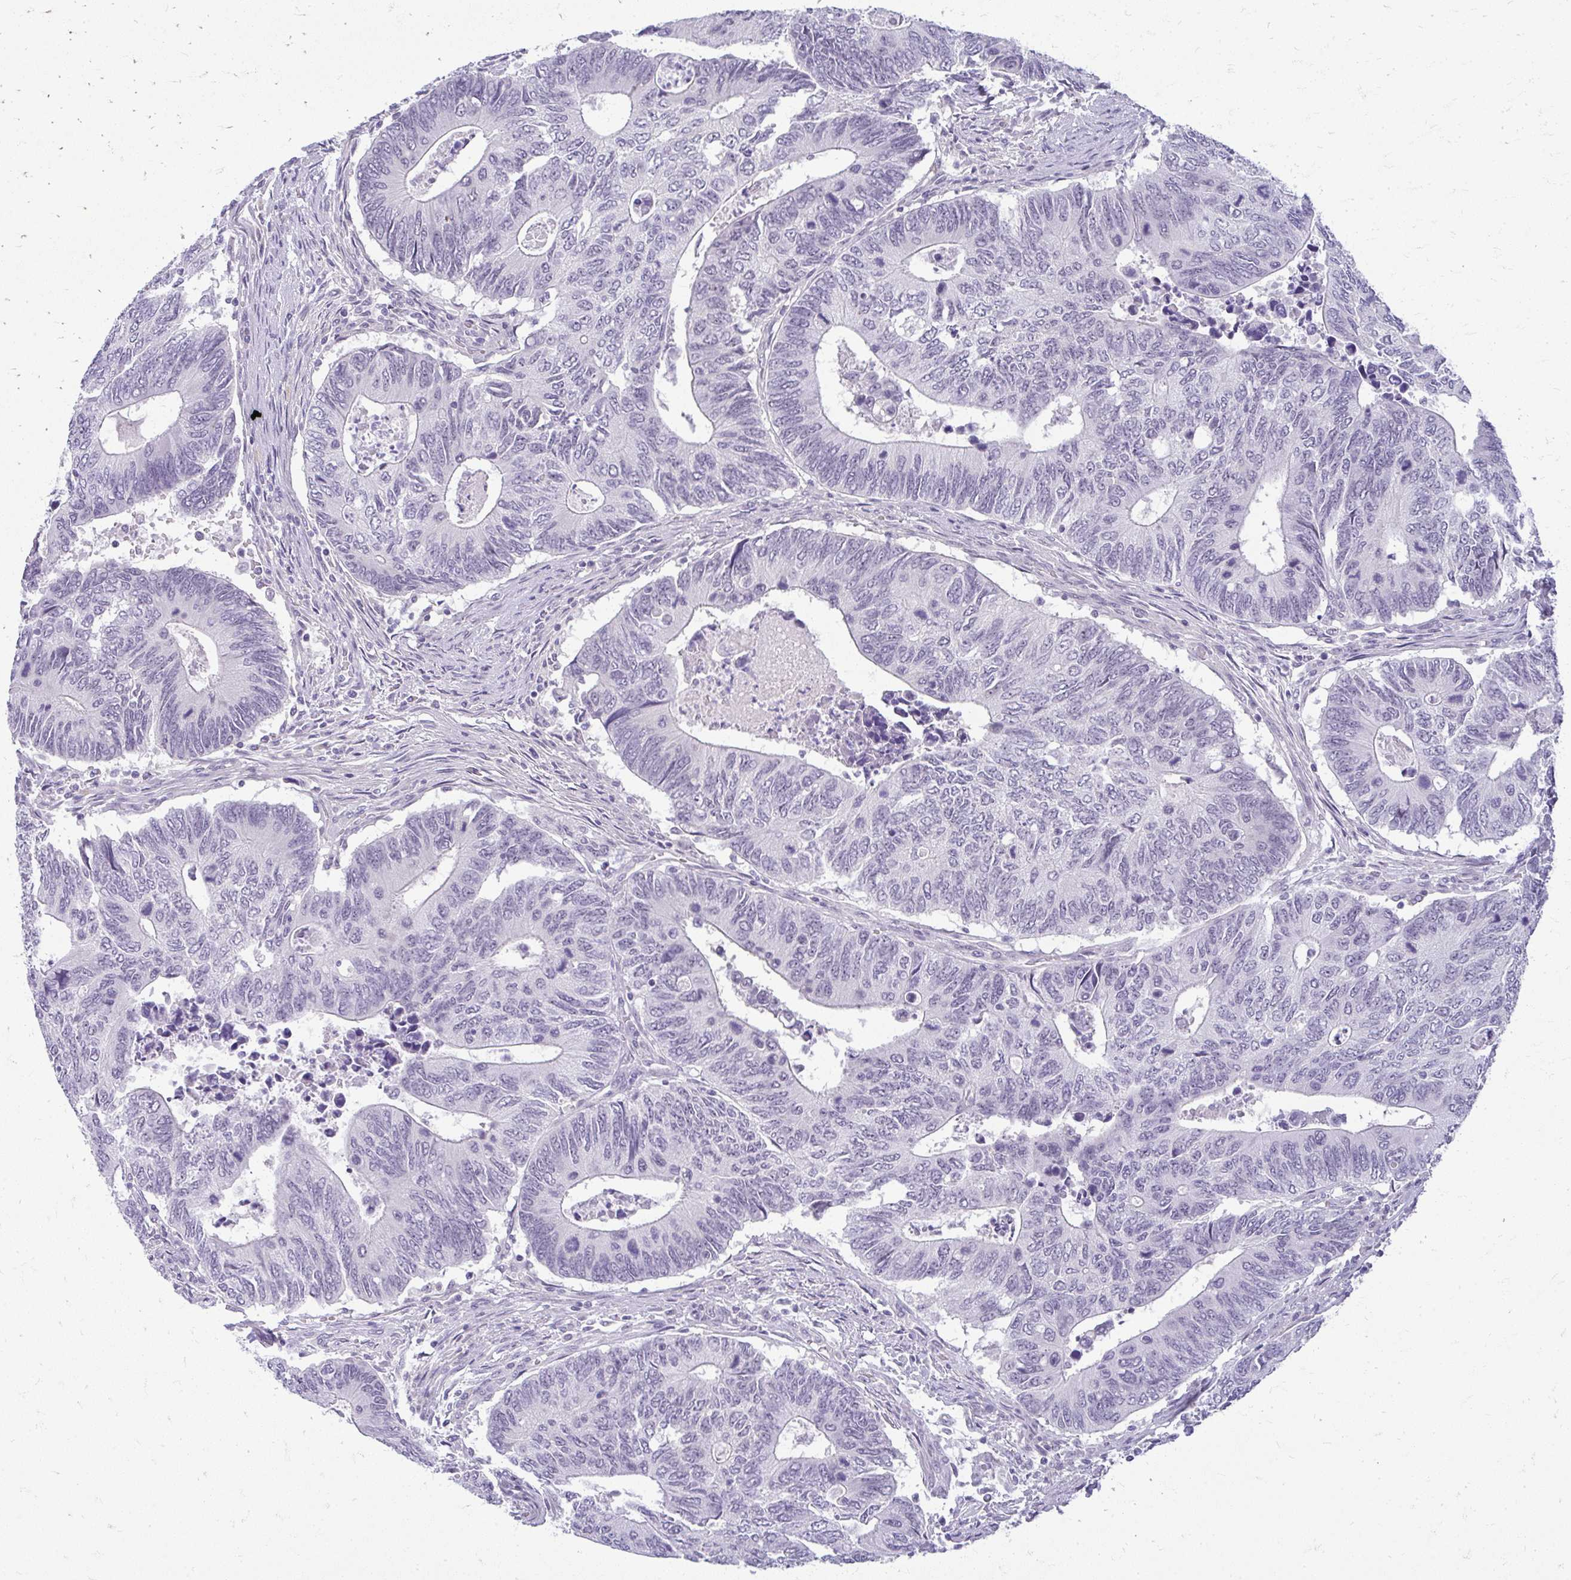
{"staining": {"intensity": "negative", "quantity": "none", "location": "none"}, "tissue": "colorectal cancer", "cell_type": "Tumor cells", "image_type": "cancer", "snomed": [{"axis": "morphology", "description": "Adenocarcinoma, NOS"}, {"axis": "topography", "description": "Colon"}], "caption": "Colorectal adenocarcinoma was stained to show a protein in brown. There is no significant expression in tumor cells.", "gene": "TEX33", "patient": {"sex": "male", "age": 87}}